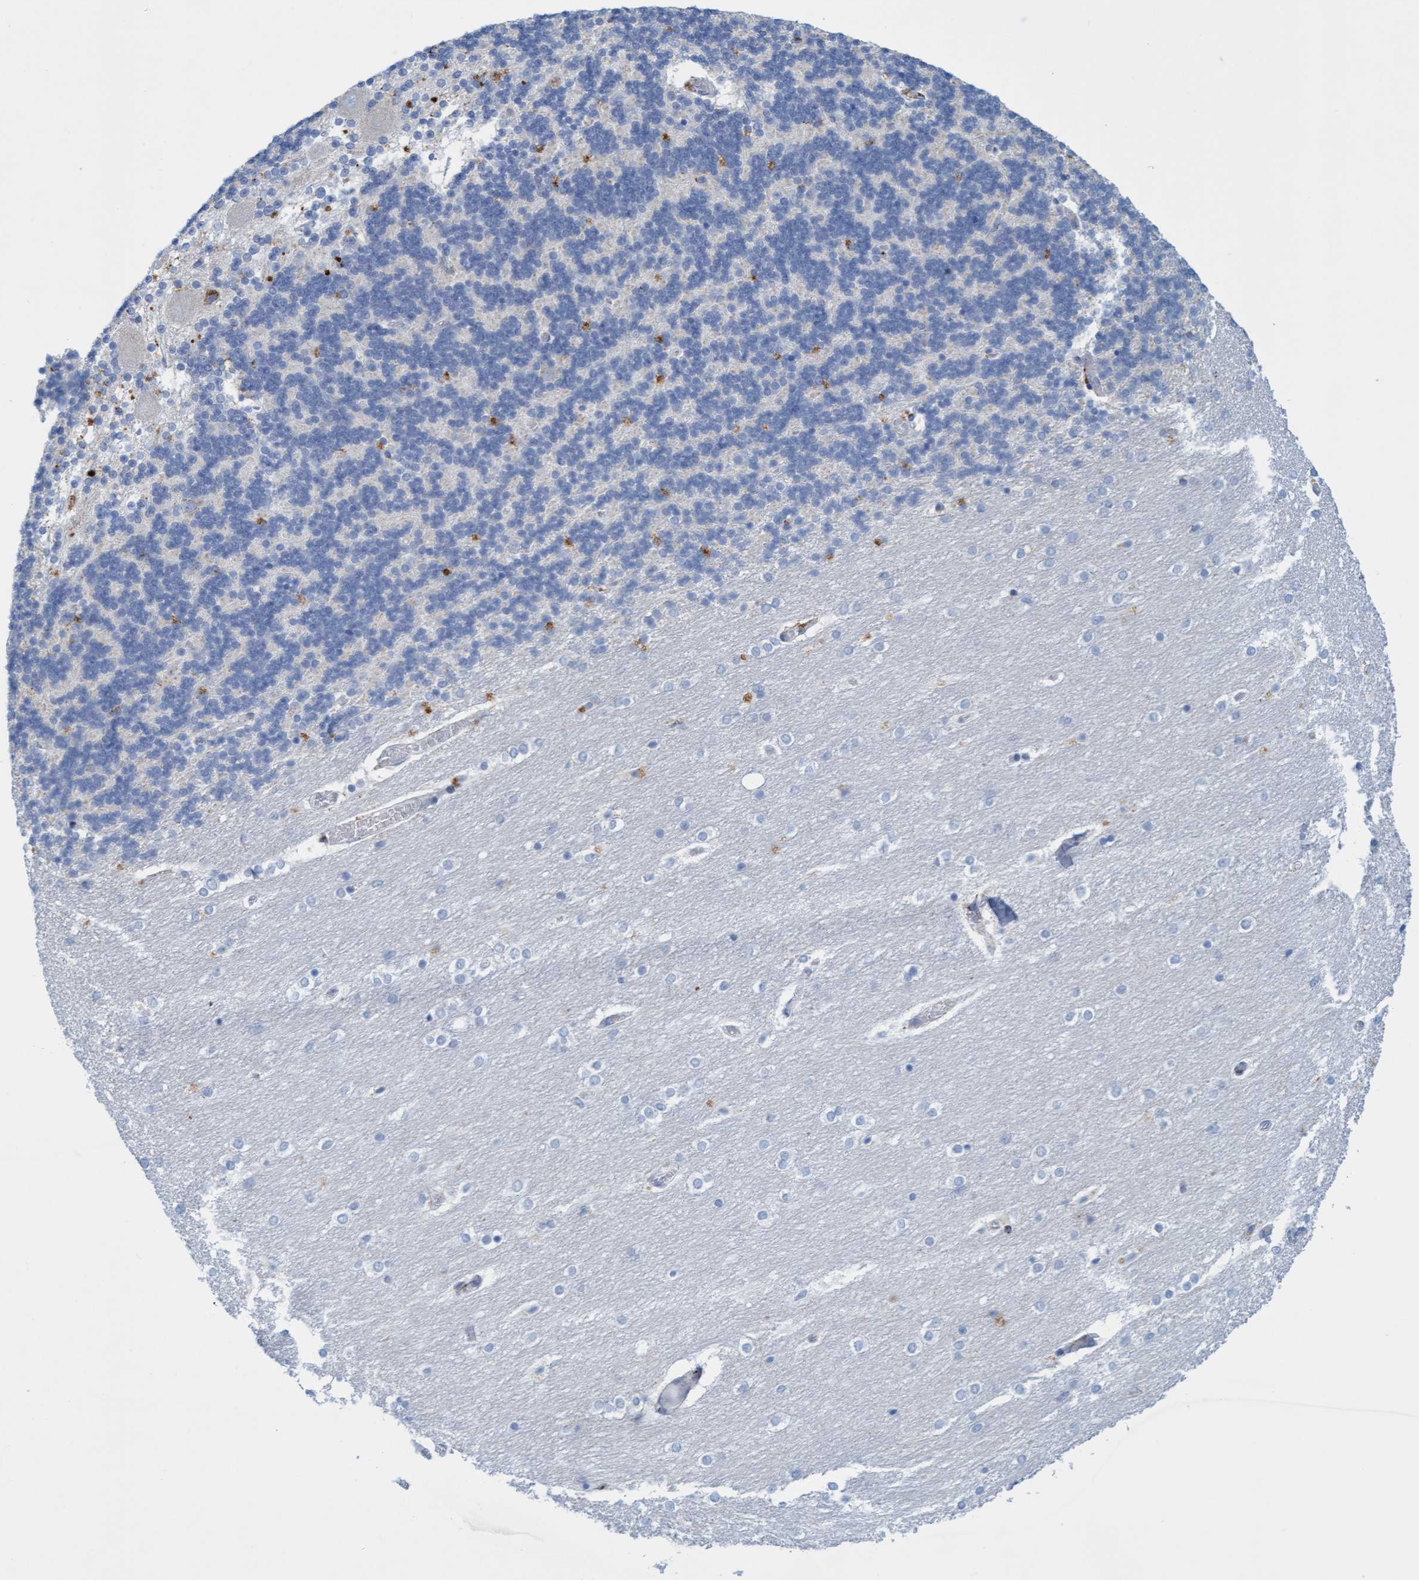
{"staining": {"intensity": "negative", "quantity": "none", "location": "none"}, "tissue": "cerebellum", "cell_type": "Cells in granular layer", "image_type": "normal", "snomed": [{"axis": "morphology", "description": "Normal tissue, NOS"}, {"axis": "topography", "description": "Cerebellum"}], "caption": "A high-resolution image shows immunohistochemistry staining of normal cerebellum, which shows no significant staining in cells in granular layer. (DAB (3,3'-diaminobenzidine) immunohistochemistry visualized using brightfield microscopy, high magnification).", "gene": "SGSH", "patient": {"sex": "female", "age": 54}}